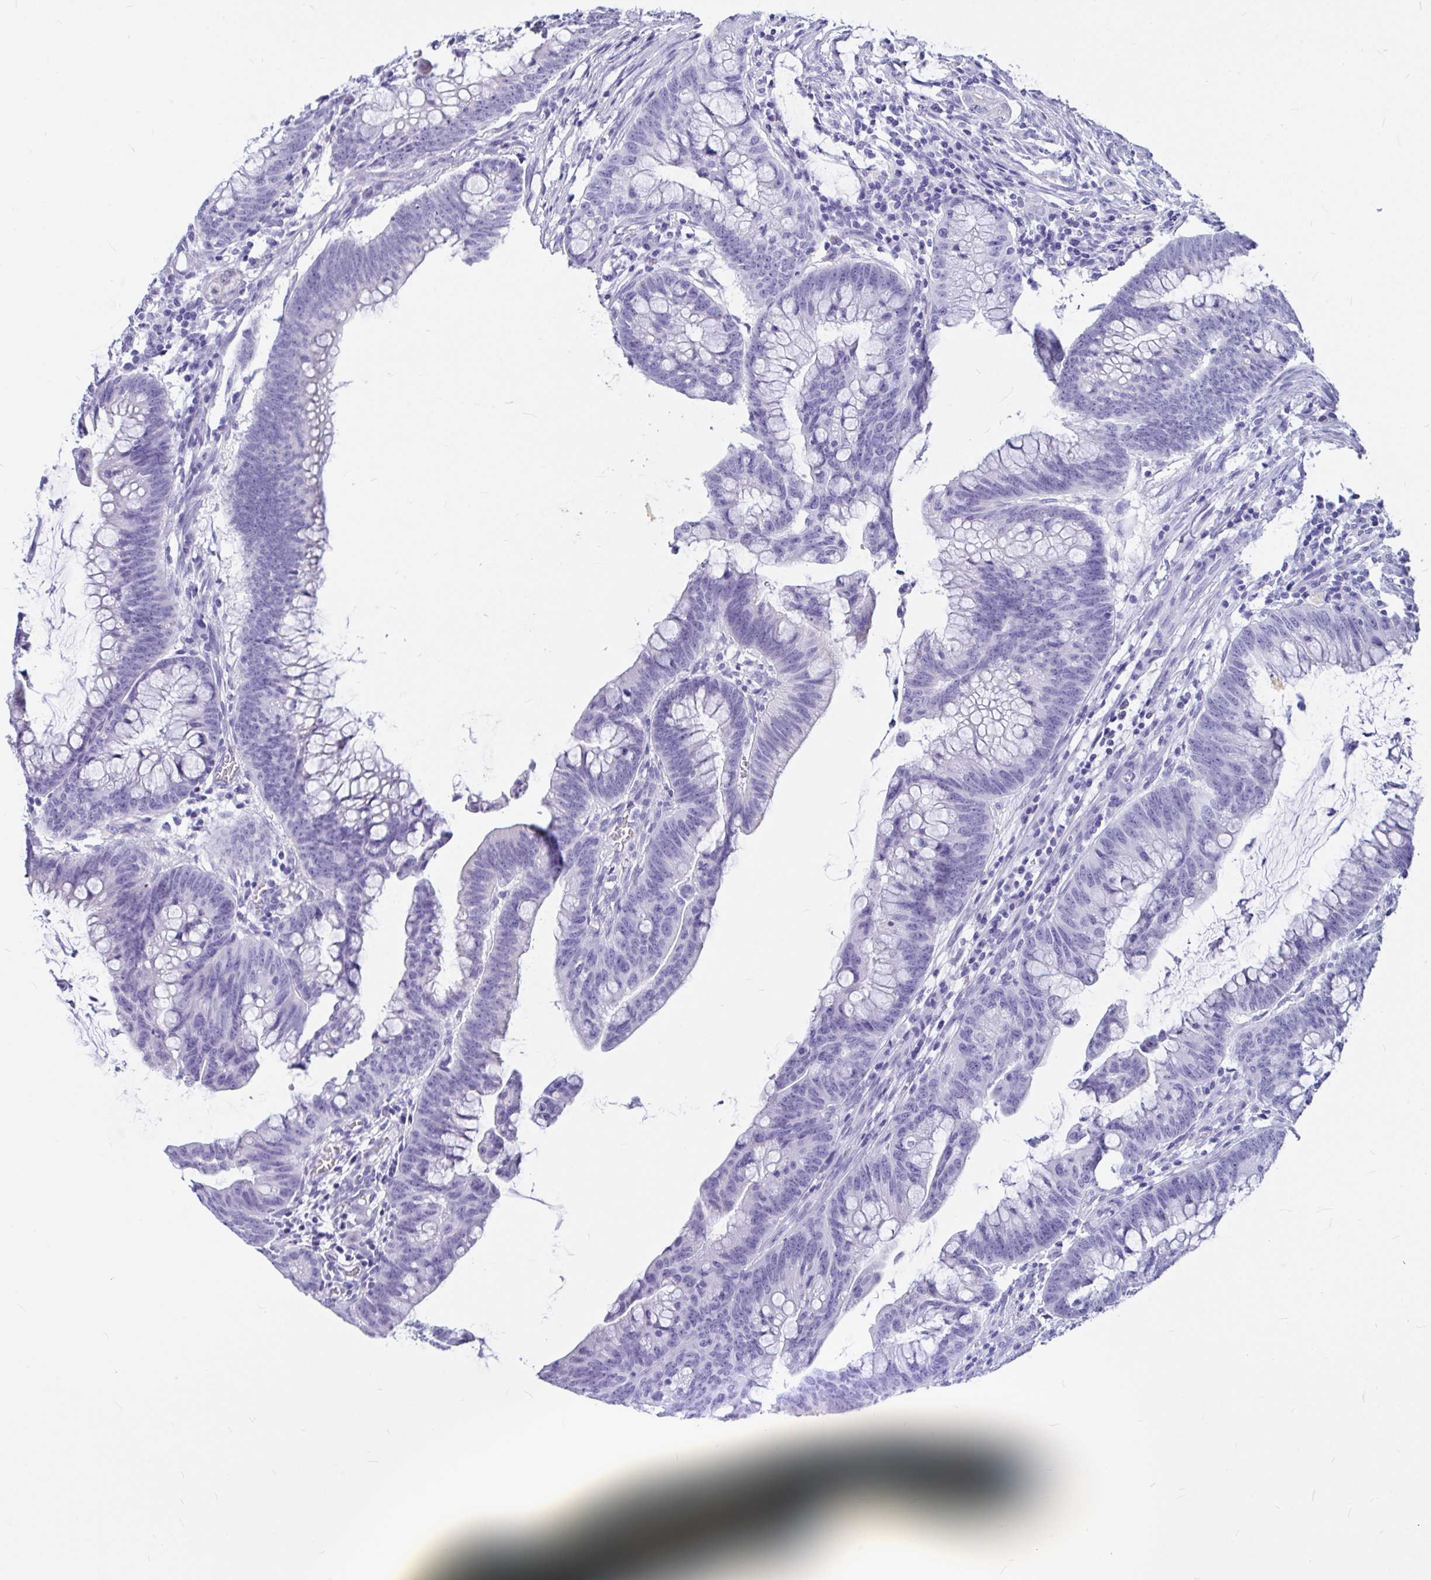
{"staining": {"intensity": "negative", "quantity": "none", "location": "none"}, "tissue": "colorectal cancer", "cell_type": "Tumor cells", "image_type": "cancer", "snomed": [{"axis": "morphology", "description": "Adenocarcinoma, NOS"}, {"axis": "topography", "description": "Colon"}], "caption": "Immunohistochemistry (IHC) micrograph of colorectal cancer stained for a protein (brown), which demonstrates no staining in tumor cells.", "gene": "OR5J2", "patient": {"sex": "male", "age": 62}}